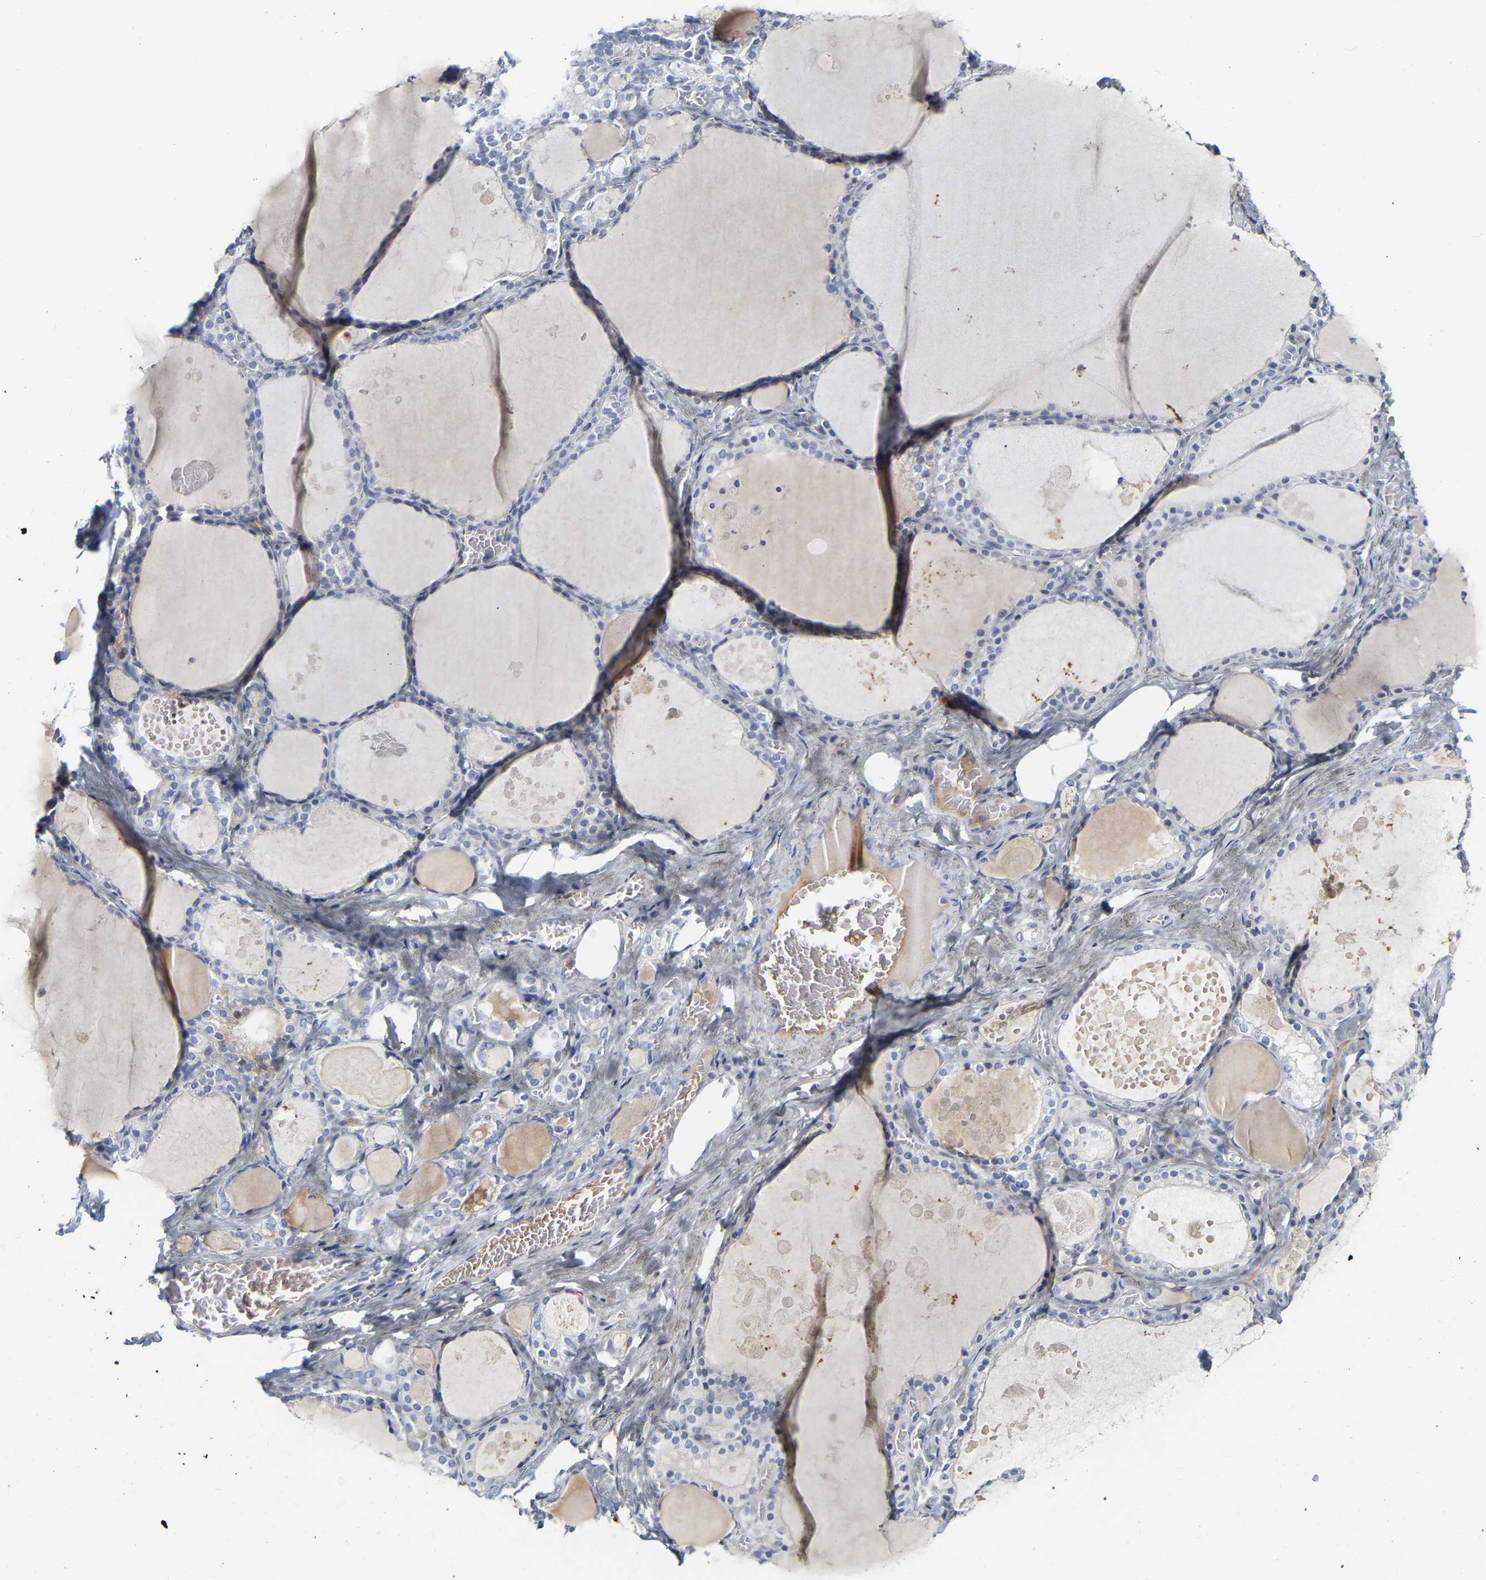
{"staining": {"intensity": "negative", "quantity": "none", "location": "none"}, "tissue": "thyroid gland", "cell_type": "Glandular cells", "image_type": "normal", "snomed": [{"axis": "morphology", "description": "Normal tissue, NOS"}, {"axis": "topography", "description": "Thyroid gland"}], "caption": "This photomicrograph is of normal thyroid gland stained with immunohistochemistry (IHC) to label a protein in brown with the nuclei are counter-stained blue. There is no expression in glandular cells. (Brightfield microscopy of DAB (3,3'-diaminobenzidine) immunohistochemistry at high magnification).", "gene": "GNAS", "patient": {"sex": "male", "age": 56}}